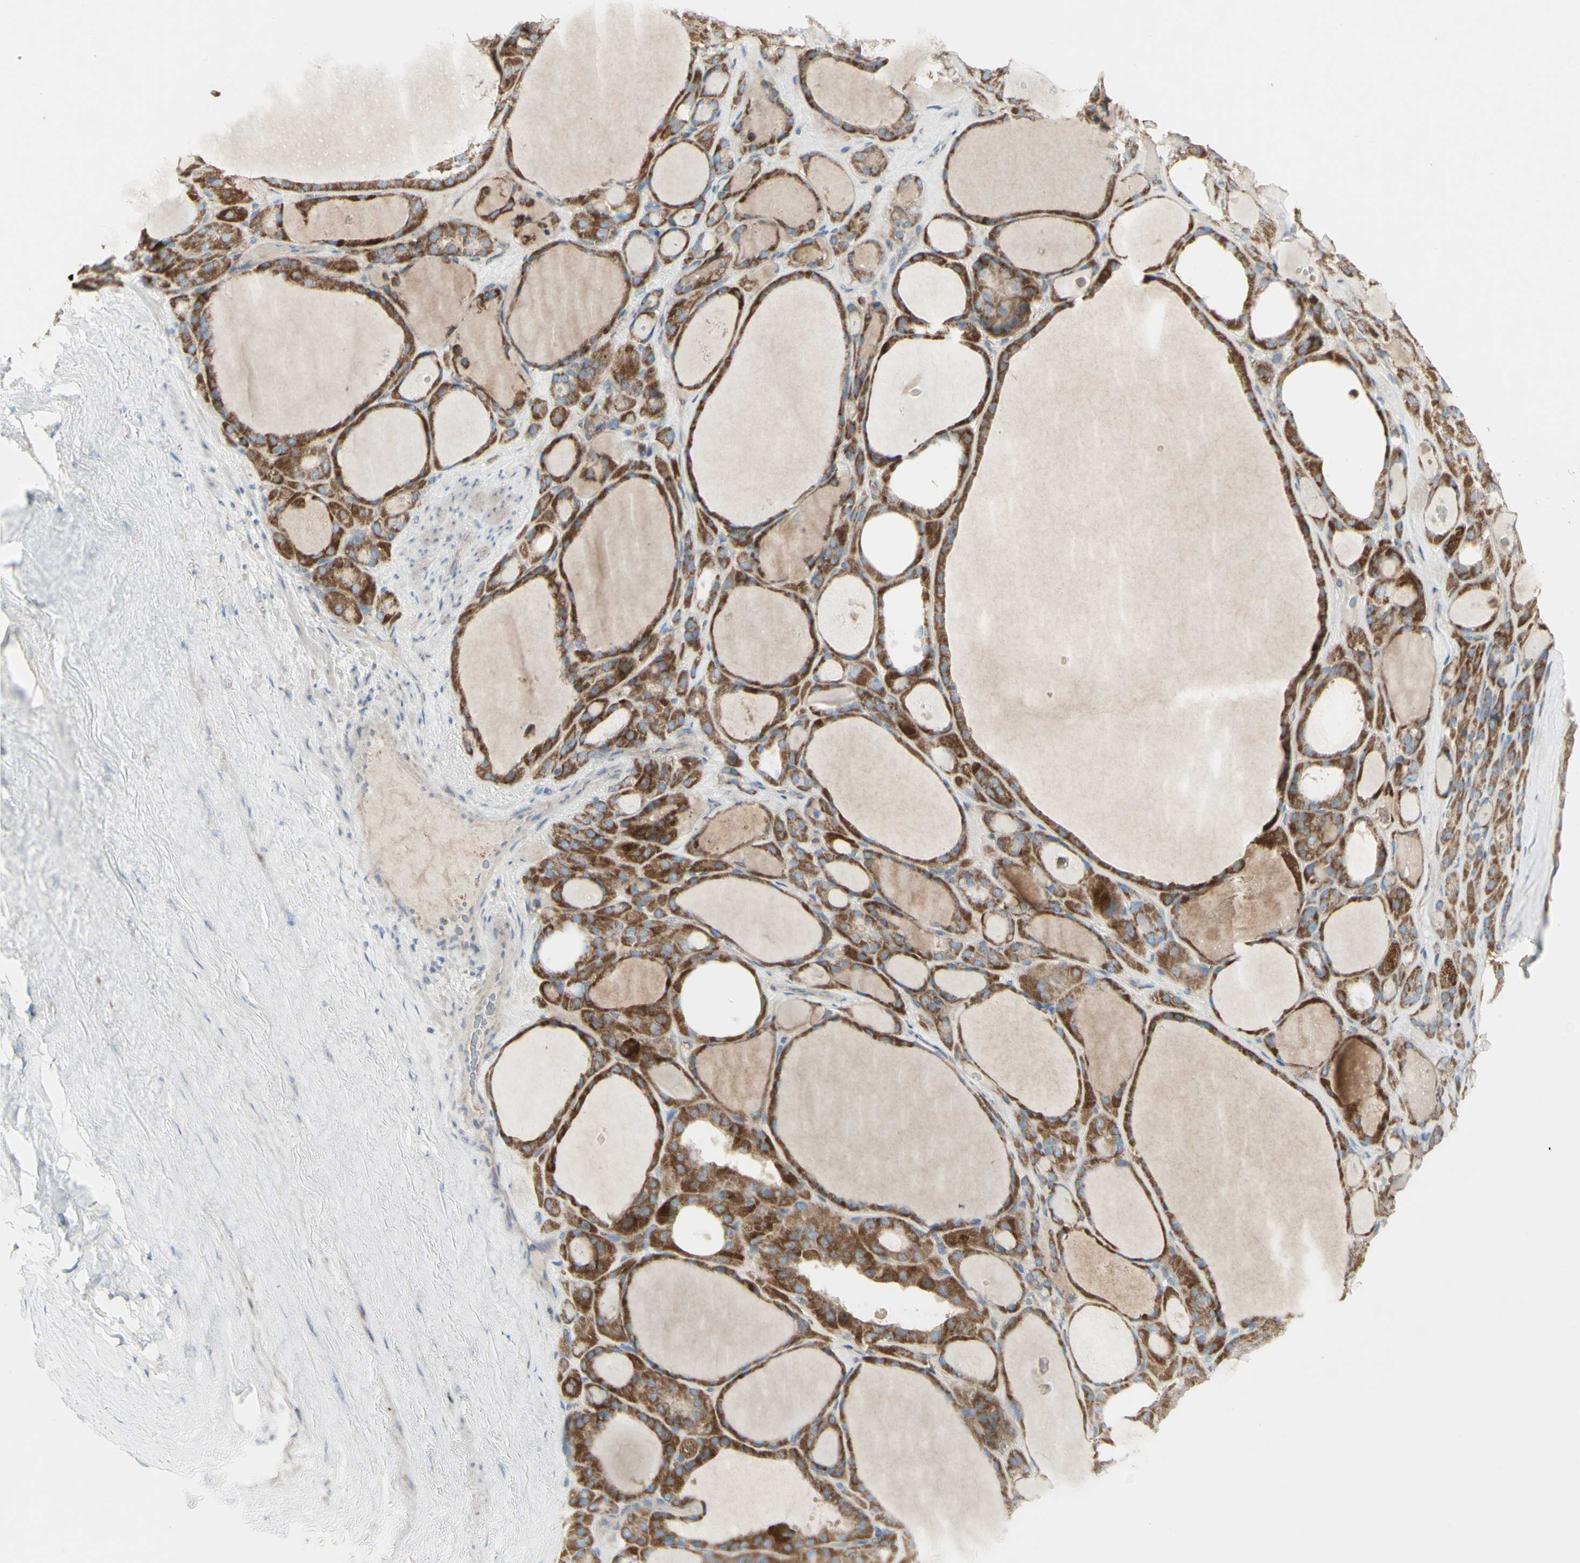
{"staining": {"intensity": "moderate", "quantity": ">75%", "location": "cytoplasmic/membranous"}, "tissue": "thyroid gland", "cell_type": "Glandular cells", "image_type": "normal", "snomed": [{"axis": "morphology", "description": "Normal tissue, NOS"}, {"axis": "morphology", "description": "Carcinoma, NOS"}, {"axis": "topography", "description": "Thyroid gland"}], "caption": "Moderate cytoplasmic/membranous positivity for a protein is seen in approximately >75% of glandular cells of normal thyroid gland using IHC.", "gene": "CNTNAP1", "patient": {"sex": "female", "age": 86}}